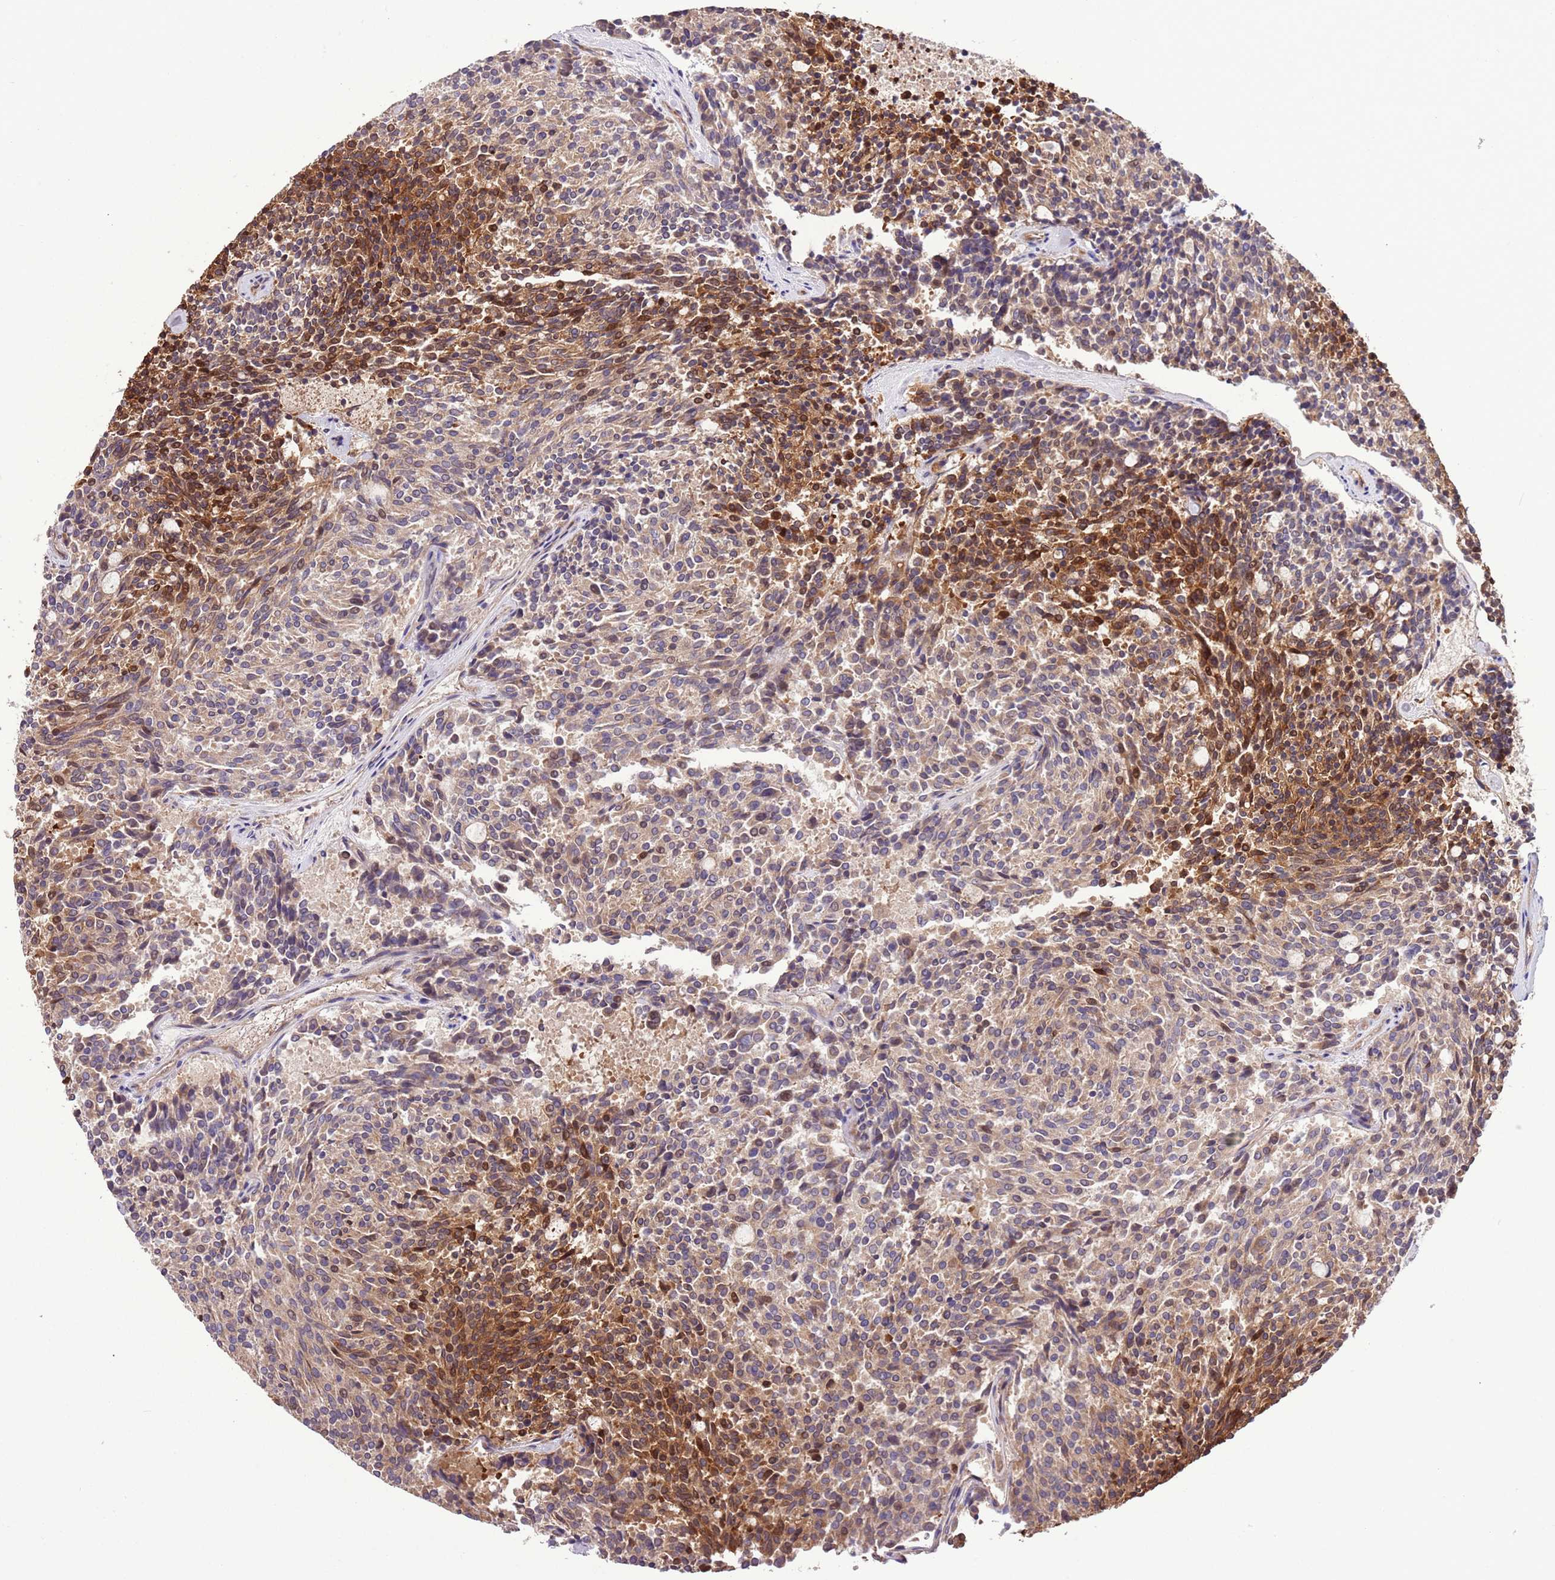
{"staining": {"intensity": "moderate", "quantity": "25%-75%", "location": "cytoplasmic/membranous"}, "tissue": "carcinoid", "cell_type": "Tumor cells", "image_type": "cancer", "snomed": [{"axis": "morphology", "description": "Carcinoid, malignant, NOS"}, {"axis": "topography", "description": "Pancreas"}], "caption": "Carcinoid tissue reveals moderate cytoplasmic/membranous positivity in approximately 25%-75% of tumor cells, visualized by immunohistochemistry.", "gene": "FAM89B", "patient": {"sex": "female", "age": 54}}